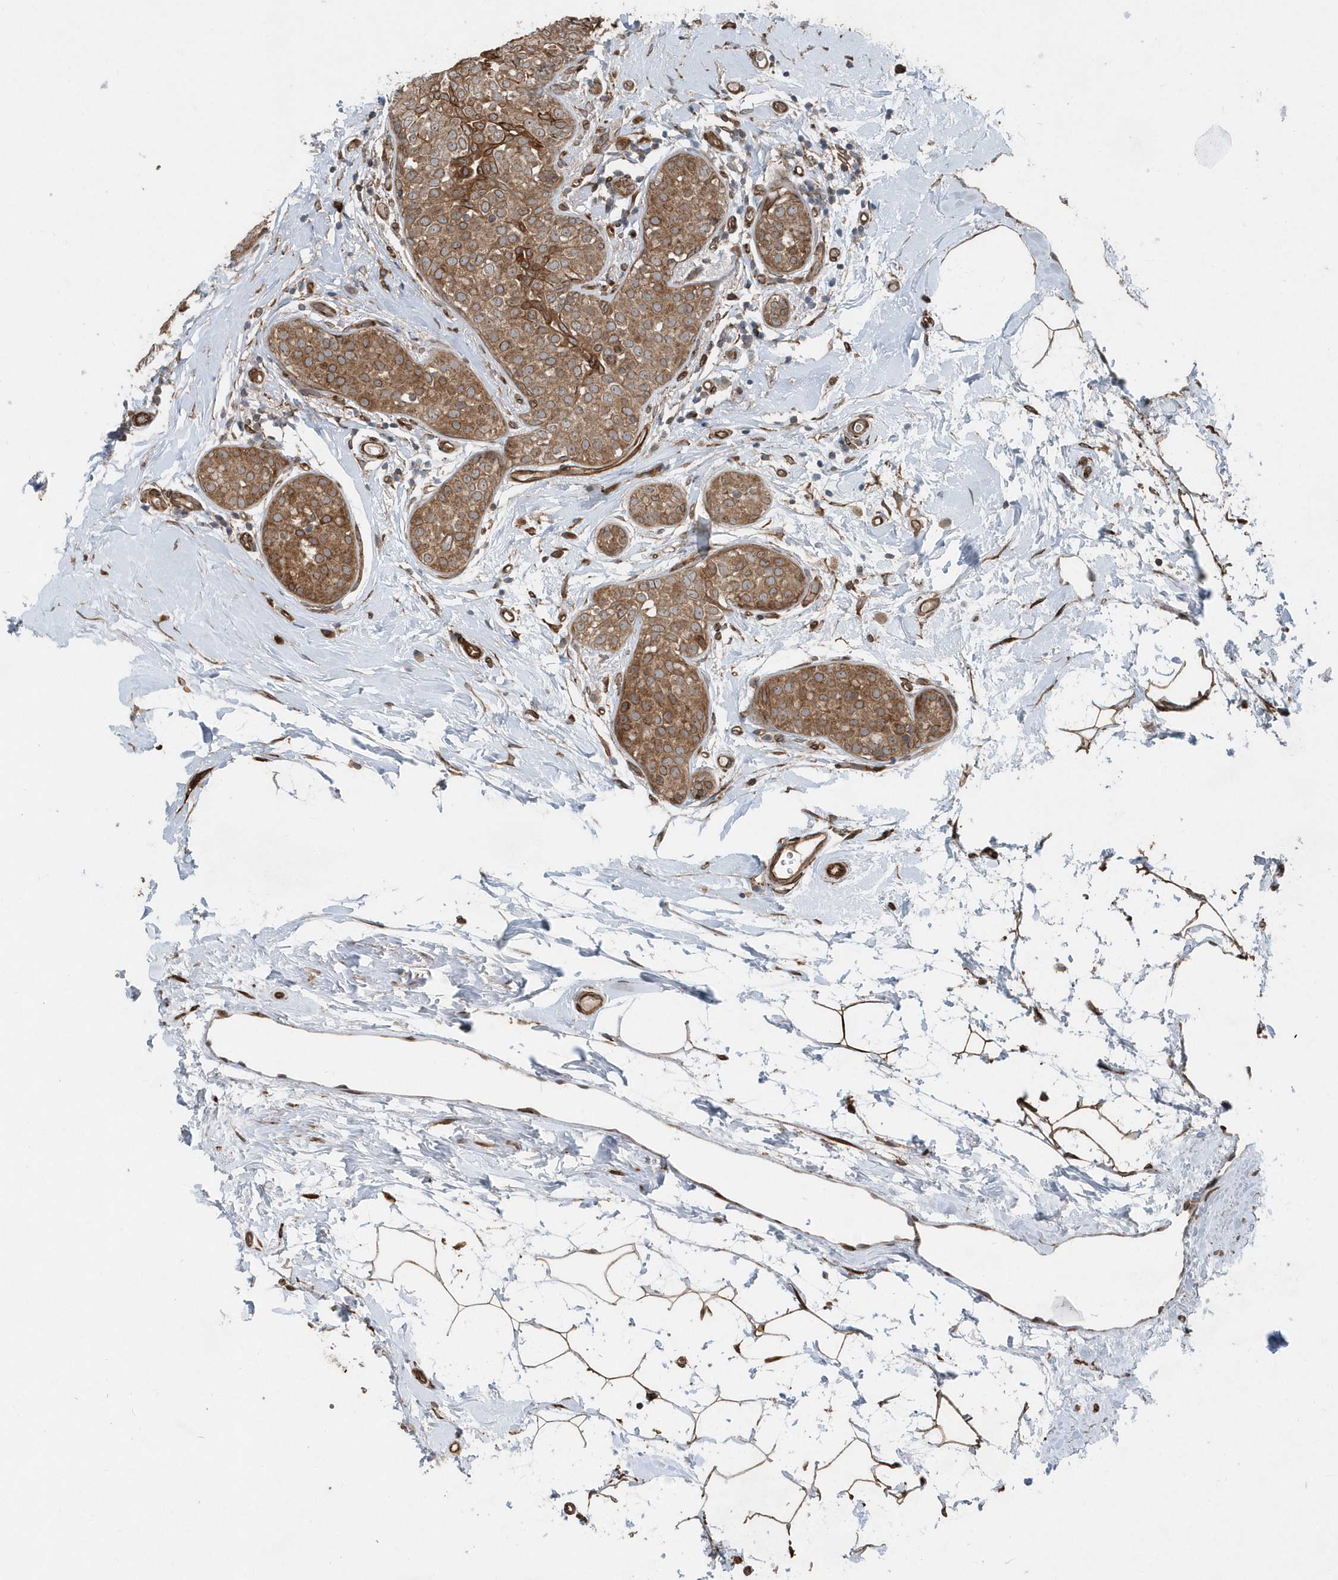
{"staining": {"intensity": "moderate", "quantity": ">75%", "location": "cytoplasmic/membranous"}, "tissue": "breast cancer", "cell_type": "Tumor cells", "image_type": "cancer", "snomed": [{"axis": "morphology", "description": "Lobular carcinoma, in situ"}, {"axis": "morphology", "description": "Lobular carcinoma"}, {"axis": "topography", "description": "Breast"}], "caption": "Immunohistochemistry of lobular carcinoma in situ (breast) shows medium levels of moderate cytoplasmic/membranous expression in approximately >75% of tumor cells.", "gene": "MCC", "patient": {"sex": "female", "age": 41}}